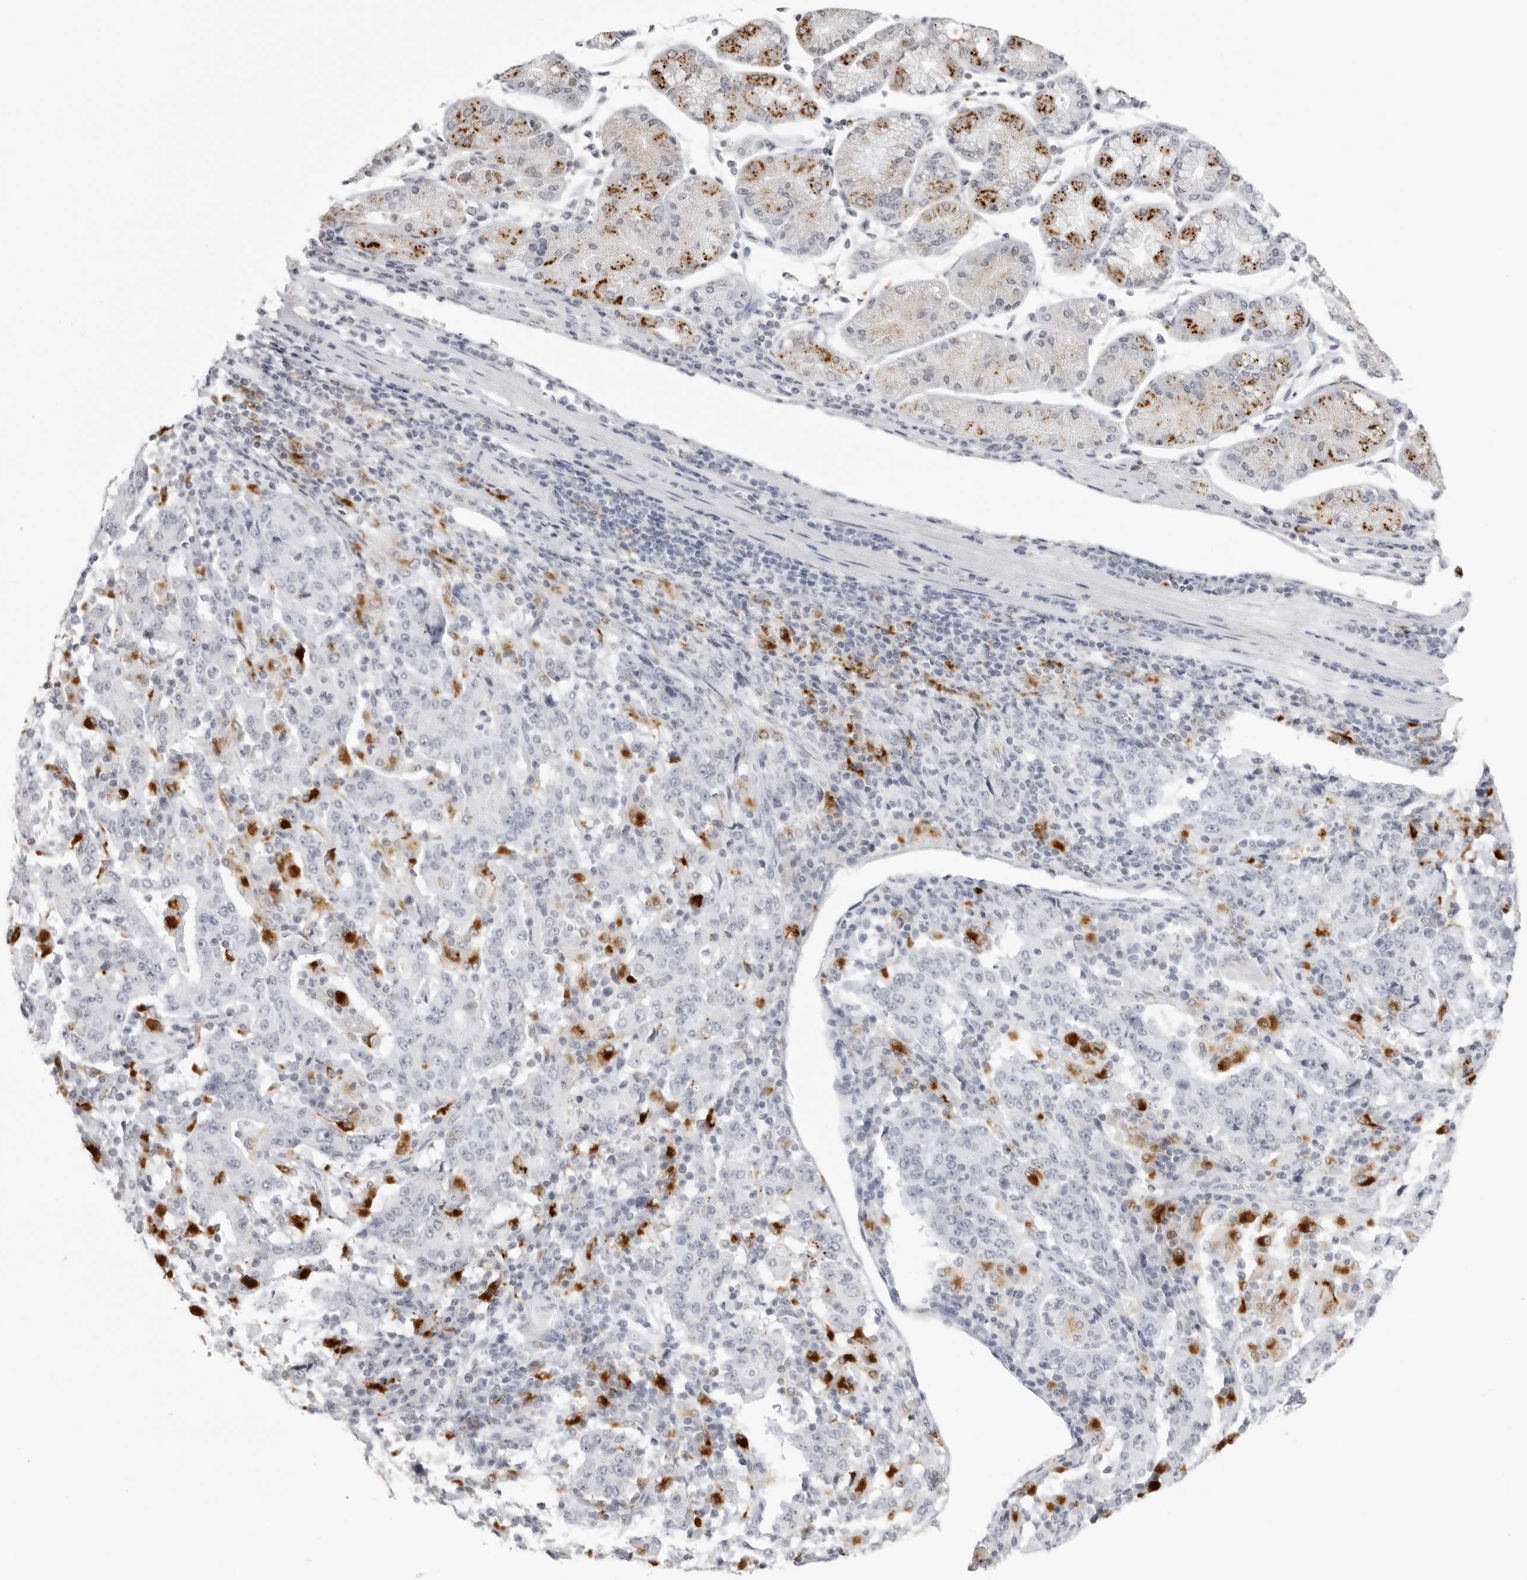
{"staining": {"intensity": "negative", "quantity": "none", "location": "none"}, "tissue": "stomach cancer", "cell_type": "Tumor cells", "image_type": "cancer", "snomed": [{"axis": "morphology", "description": "Normal tissue, NOS"}, {"axis": "morphology", "description": "Adenocarcinoma, NOS"}, {"axis": "topography", "description": "Stomach, upper"}, {"axis": "topography", "description": "Stomach"}], "caption": "A high-resolution micrograph shows immunohistochemistry (IHC) staining of stomach cancer, which displays no significant positivity in tumor cells. (Brightfield microscopy of DAB (3,3'-diaminobenzidine) immunohistochemistry (IHC) at high magnification).", "gene": "IL25", "patient": {"sex": "male", "age": 59}}